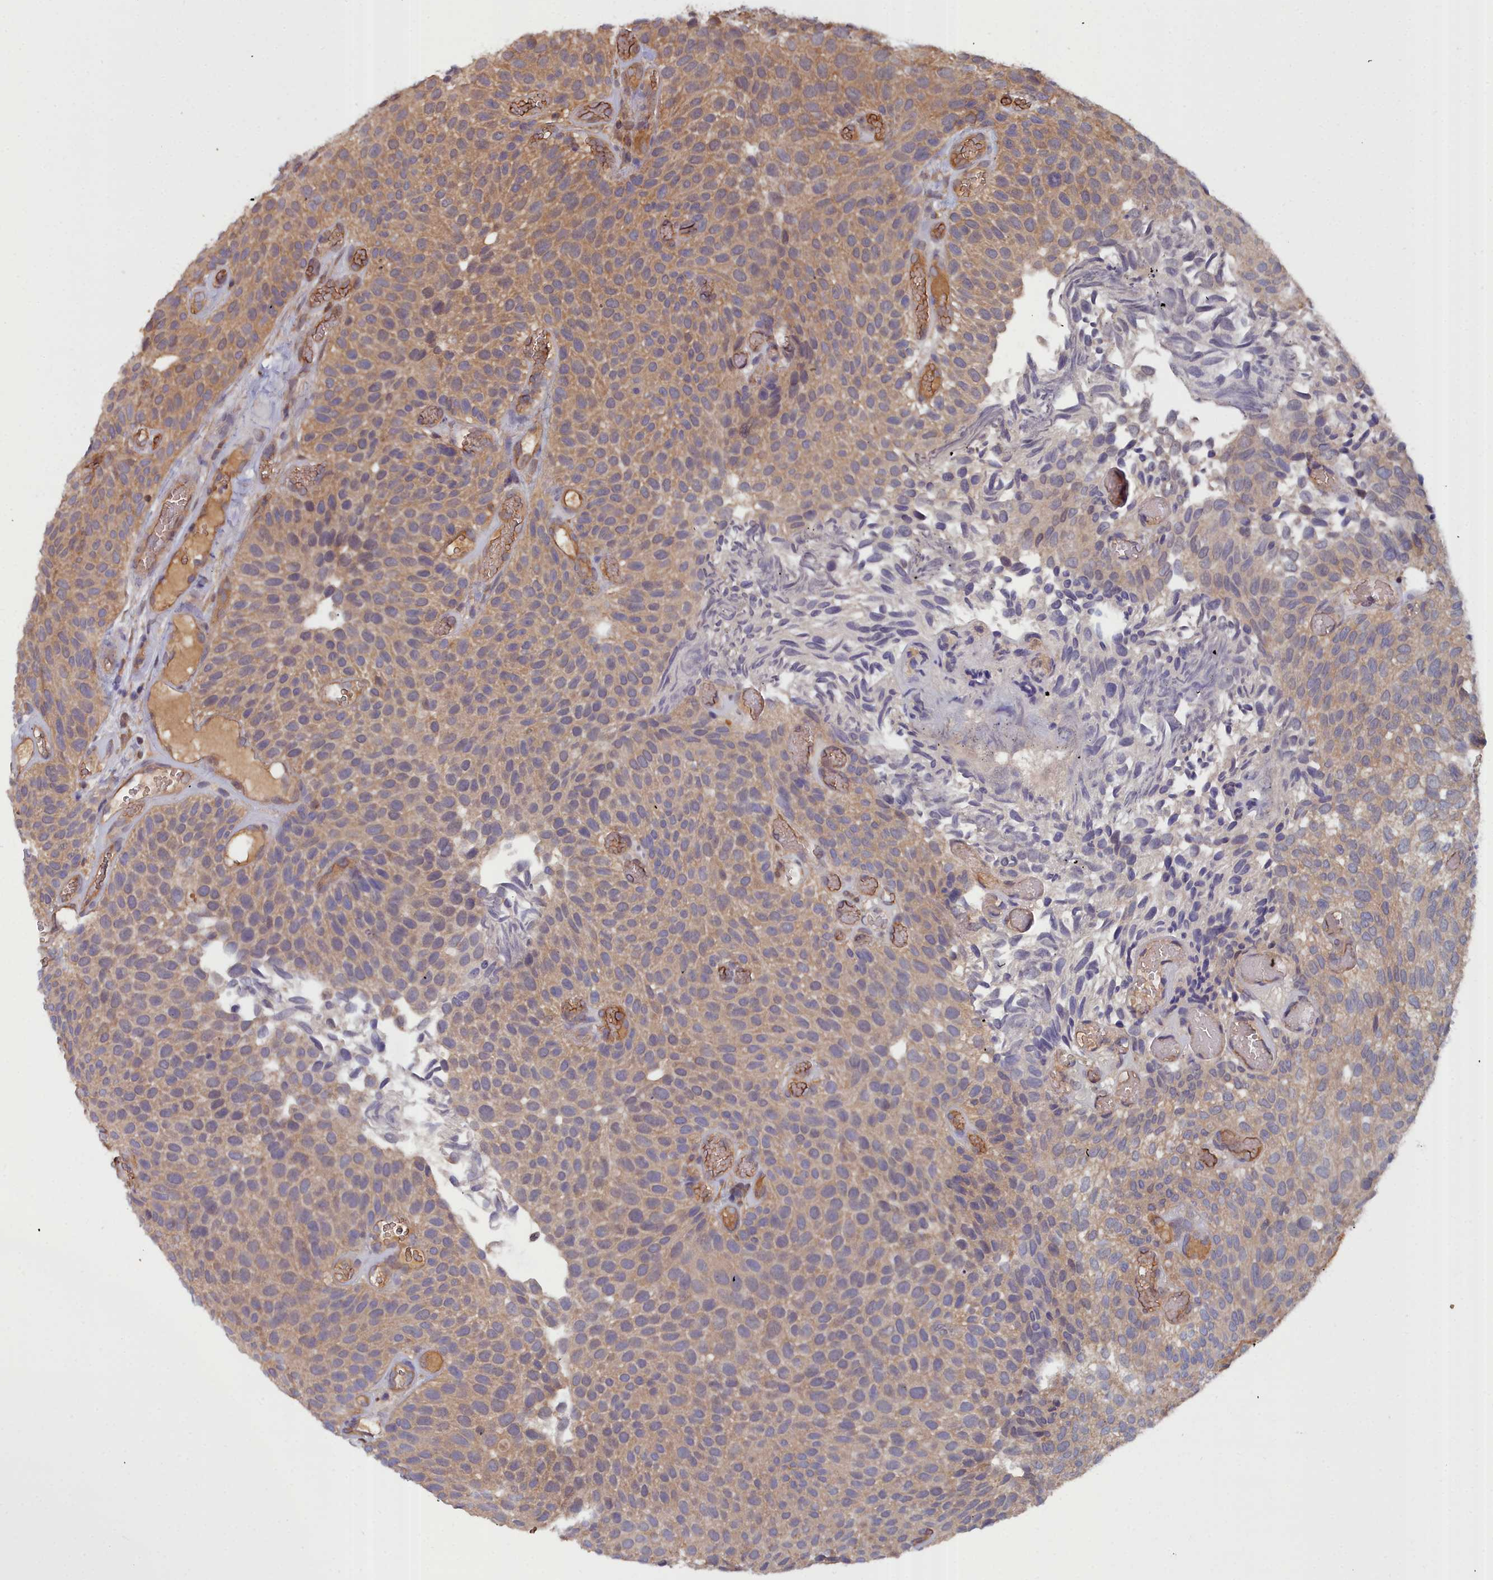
{"staining": {"intensity": "moderate", "quantity": ">75%", "location": "cytoplasmic/membranous"}, "tissue": "urothelial cancer", "cell_type": "Tumor cells", "image_type": "cancer", "snomed": [{"axis": "morphology", "description": "Urothelial carcinoma, Low grade"}, {"axis": "topography", "description": "Urinary bladder"}], "caption": "DAB (3,3'-diaminobenzidine) immunohistochemical staining of urothelial cancer exhibits moderate cytoplasmic/membranous protein positivity in approximately >75% of tumor cells.", "gene": "GFRA2", "patient": {"sex": "male", "age": 89}}